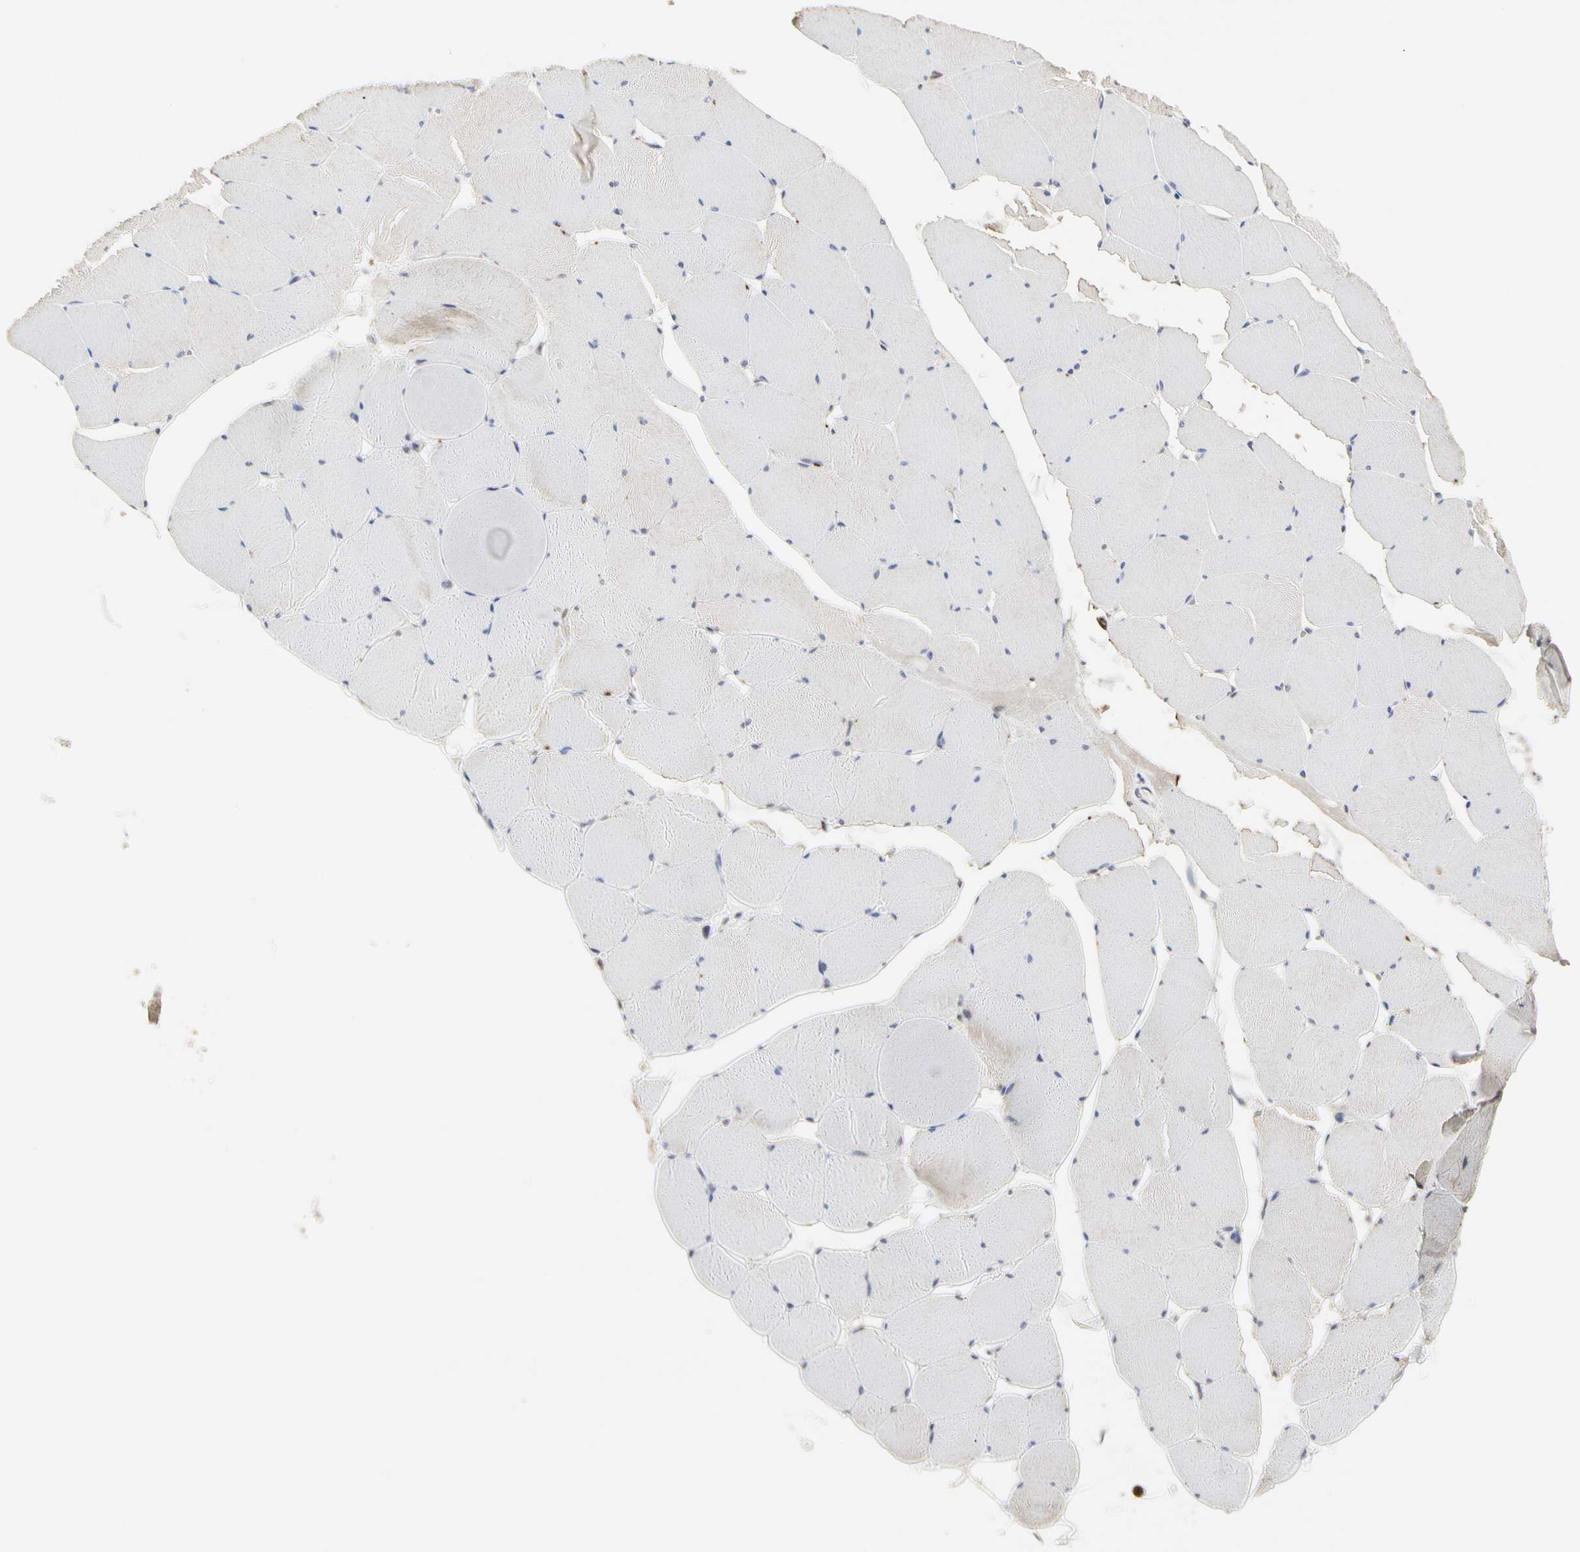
{"staining": {"intensity": "moderate", "quantity": "25%-75%", "location": "cytoplasmic/membranous"}, "tissue": "skeletal muscle", "cell_type": "Myocytes", "image_type": "normal", "snomed": [{"axis": "morphology", "description": "Normal tissue, NOS"}, {"axis": "topography", "description": "Skeletal muscle"}, {"axis": "topography", "description": "Salivary gland"}], "caption": "High-magnification brightfield microscopy of normal skeletal muscle stained with DAB (brown) and counterstained with hematoxylin (blue). myocytes exhibit moderate cytoplasmic/membranous expression is identified in approximately25%-75% of cells. The staining was performed using DAB to visualize the protein expression in brown, while the nuclei were stained in blue with hematoxylin (Magnification: 20x).", "gene": "TSKU", "patient": {"sex": "male", "age": 62}}